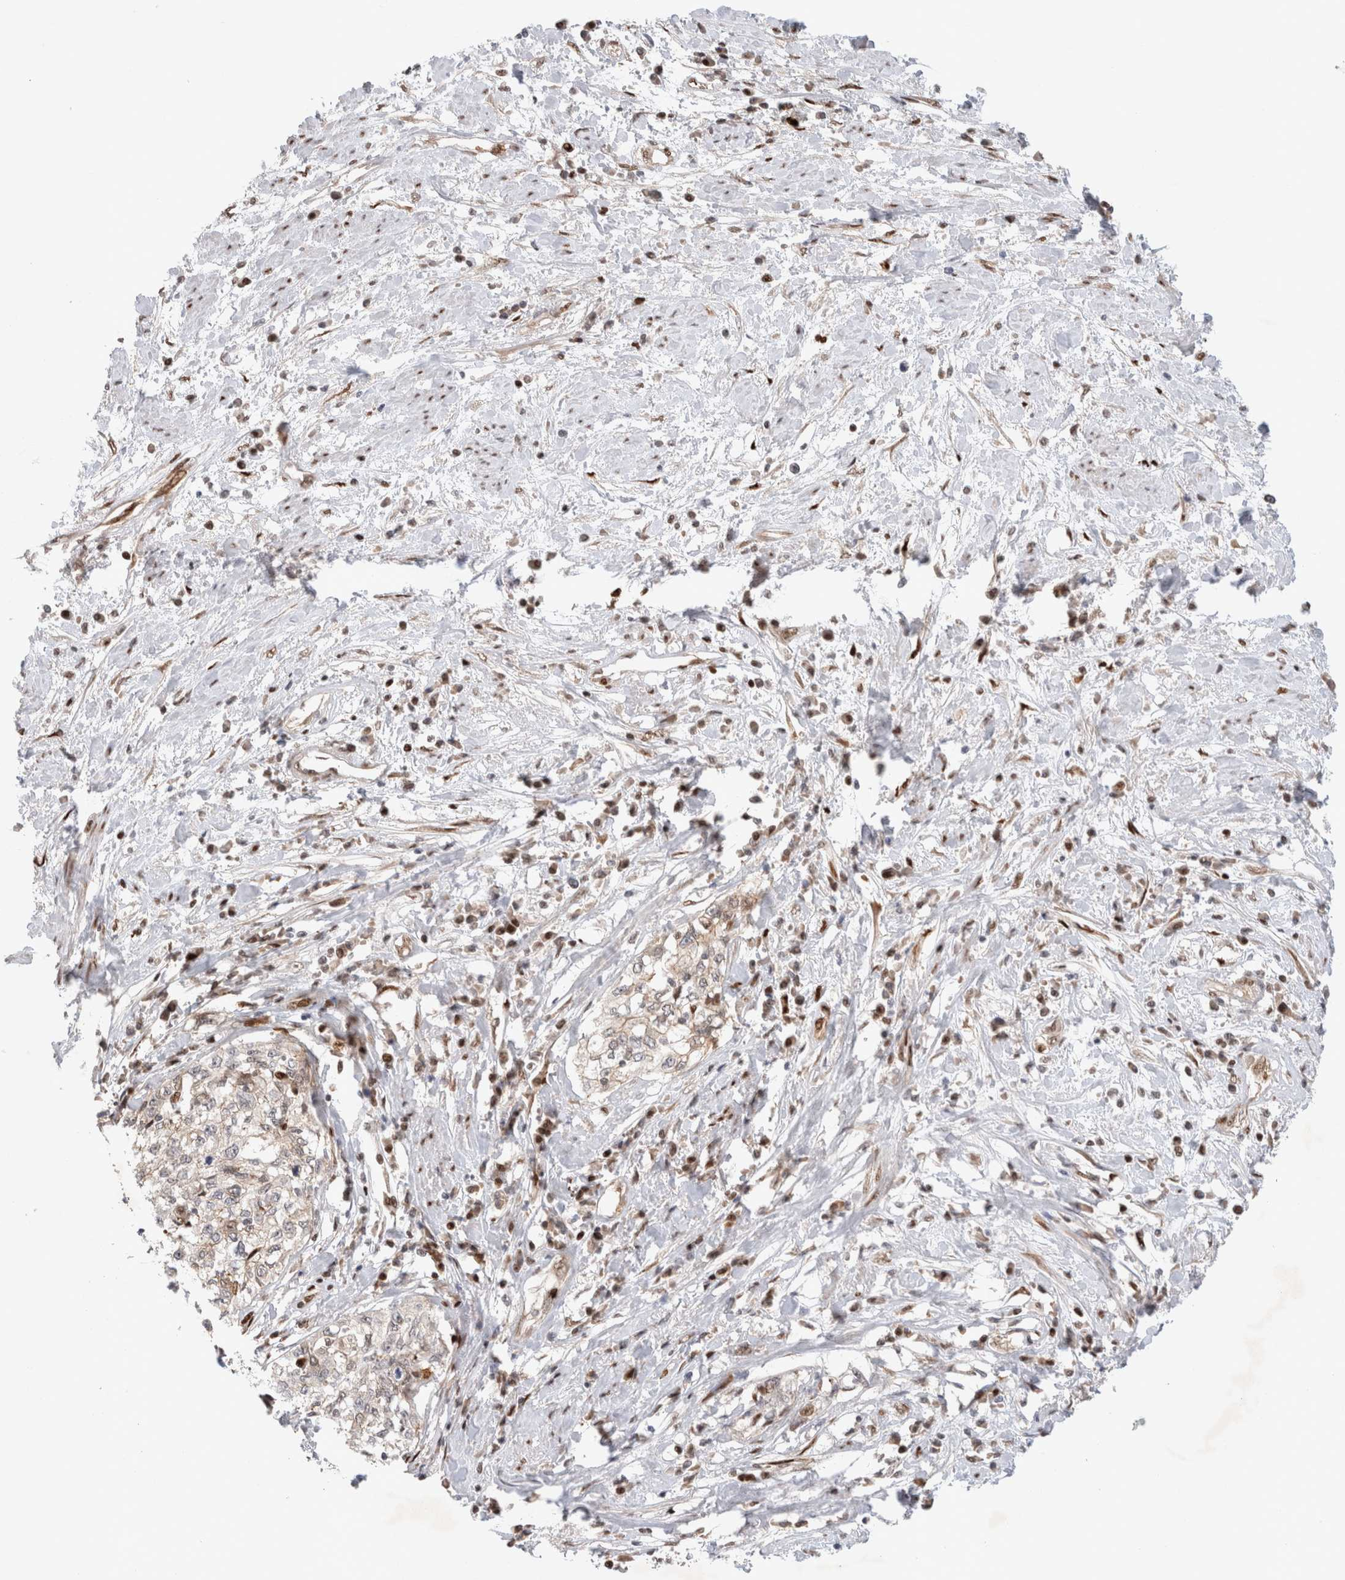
{"staining": {"intensity": "negative", "quantity": "none", "location": "none"}, "tissue": "cervical cancer", "cell_type": "Tumor cells", "image_type": "cancer", "snomed": [{"axis": "morphology", "description": "Squamous cell carcinoma, NOS"}, {"axis": "topography", "description": "Cervix"}], "caption": "Protein analysis of cervical squamous cell carcinoma reveals no significant positivity in tumor cells. The staining was performed using DAB (3,3'-diaminobenzidine) to visualize the protein expression in brown, while the nuclei were stained in blue with hematoxylin (Magnification: 20x).", "gene": "TCF4", "patient": {"sex": "female", "age": 57}}